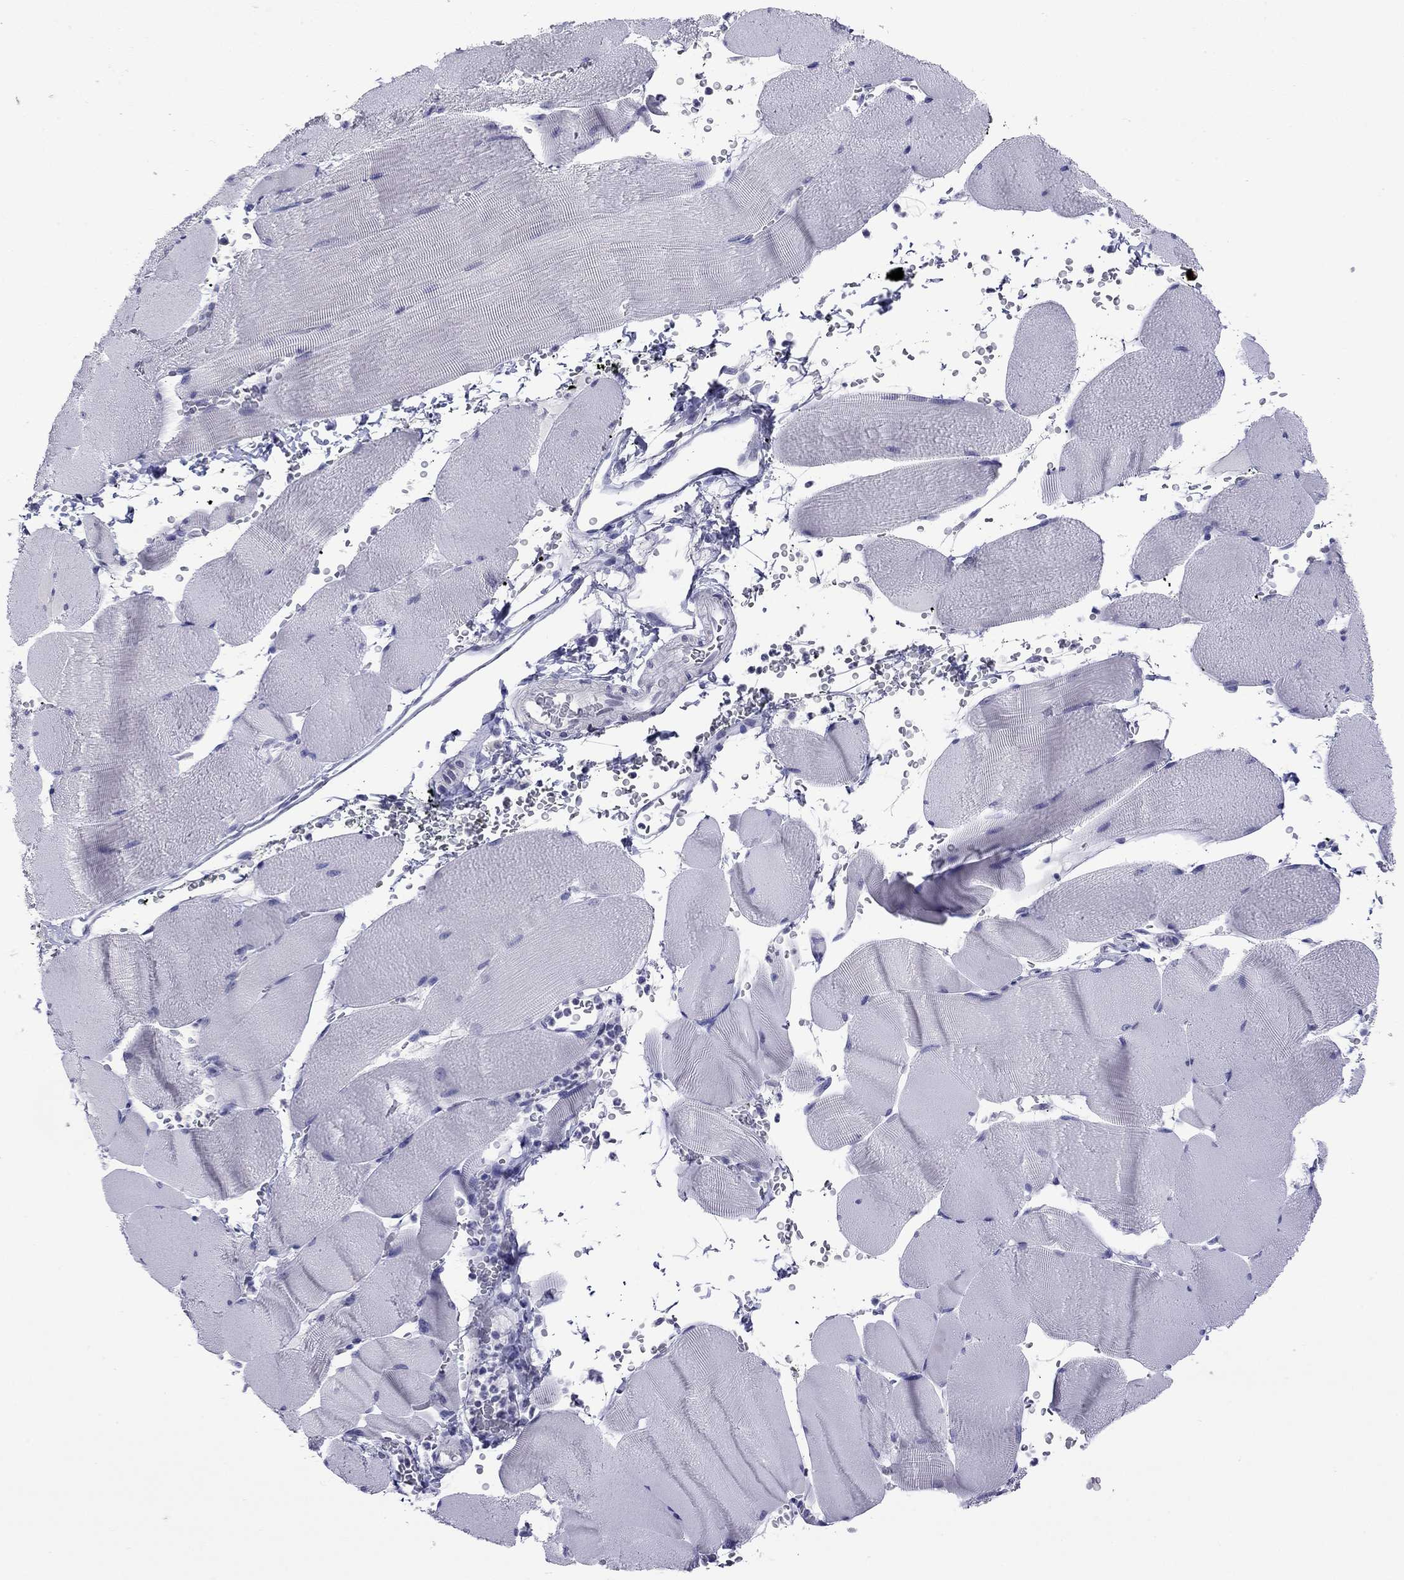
{"staining": {"intensity": "negative", "quantity": "none", "location": "none"}, "tissue": "skeletal muscle", "cell_type": "Myocytes", "image_type": "normal", "snomed": [{"axis": "morphology", "description": "Normal tissue, NOS"}, {"axis": "topography", "description": "Skeletal muscle"}], "caption": "DAB (3,3'-diaminobenzidine) immunohistochemical staining of normal skeletal muscle exhibits no significant positivity in myocytes. (Brightfield microscopy of DAB (3,3'-diaminobenzidine) immunohistochemistry at high magnification).", "gene": "ARMC12", "patient": {"sex": "male", "age": 56}}